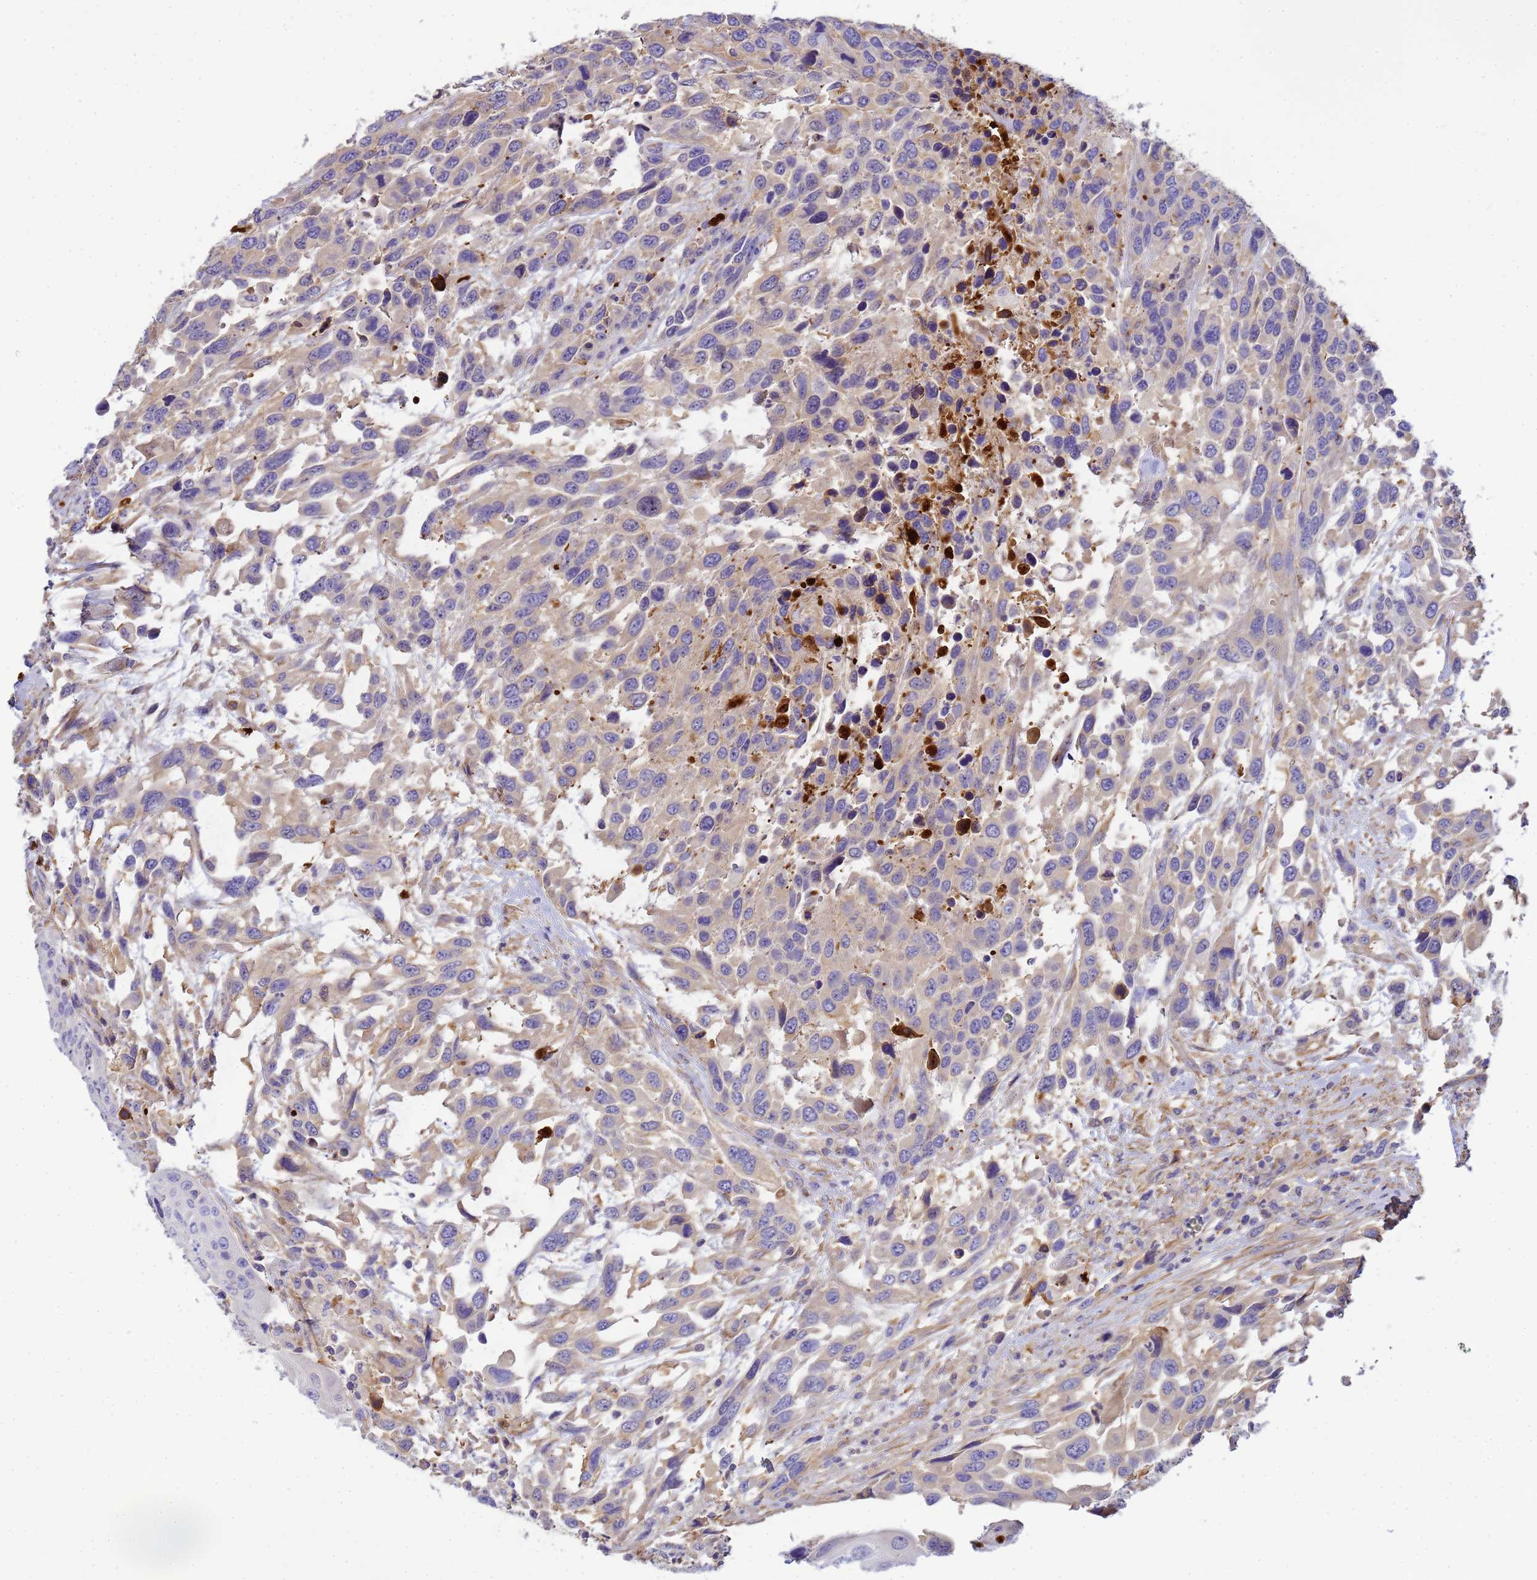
{"staining": {"intensity": "negative", "quantity": "none", "location": "none"}, "tissue": "urothelial cancer", "cell_type": "Tumor cells", "image_type": "cancer", "snomed": [{"axis": "morphology", "description": "Urothelial carcinoma, High grade"}, {"axis": "topography", "description": "Urinary bladder"}], "caption": "High-grade urothelial carcinoma stained for a protein using IHC exhibits no staining tumor cells.", "gene": "MYL12A", "patient": {"sex": "female", "age": 70}}